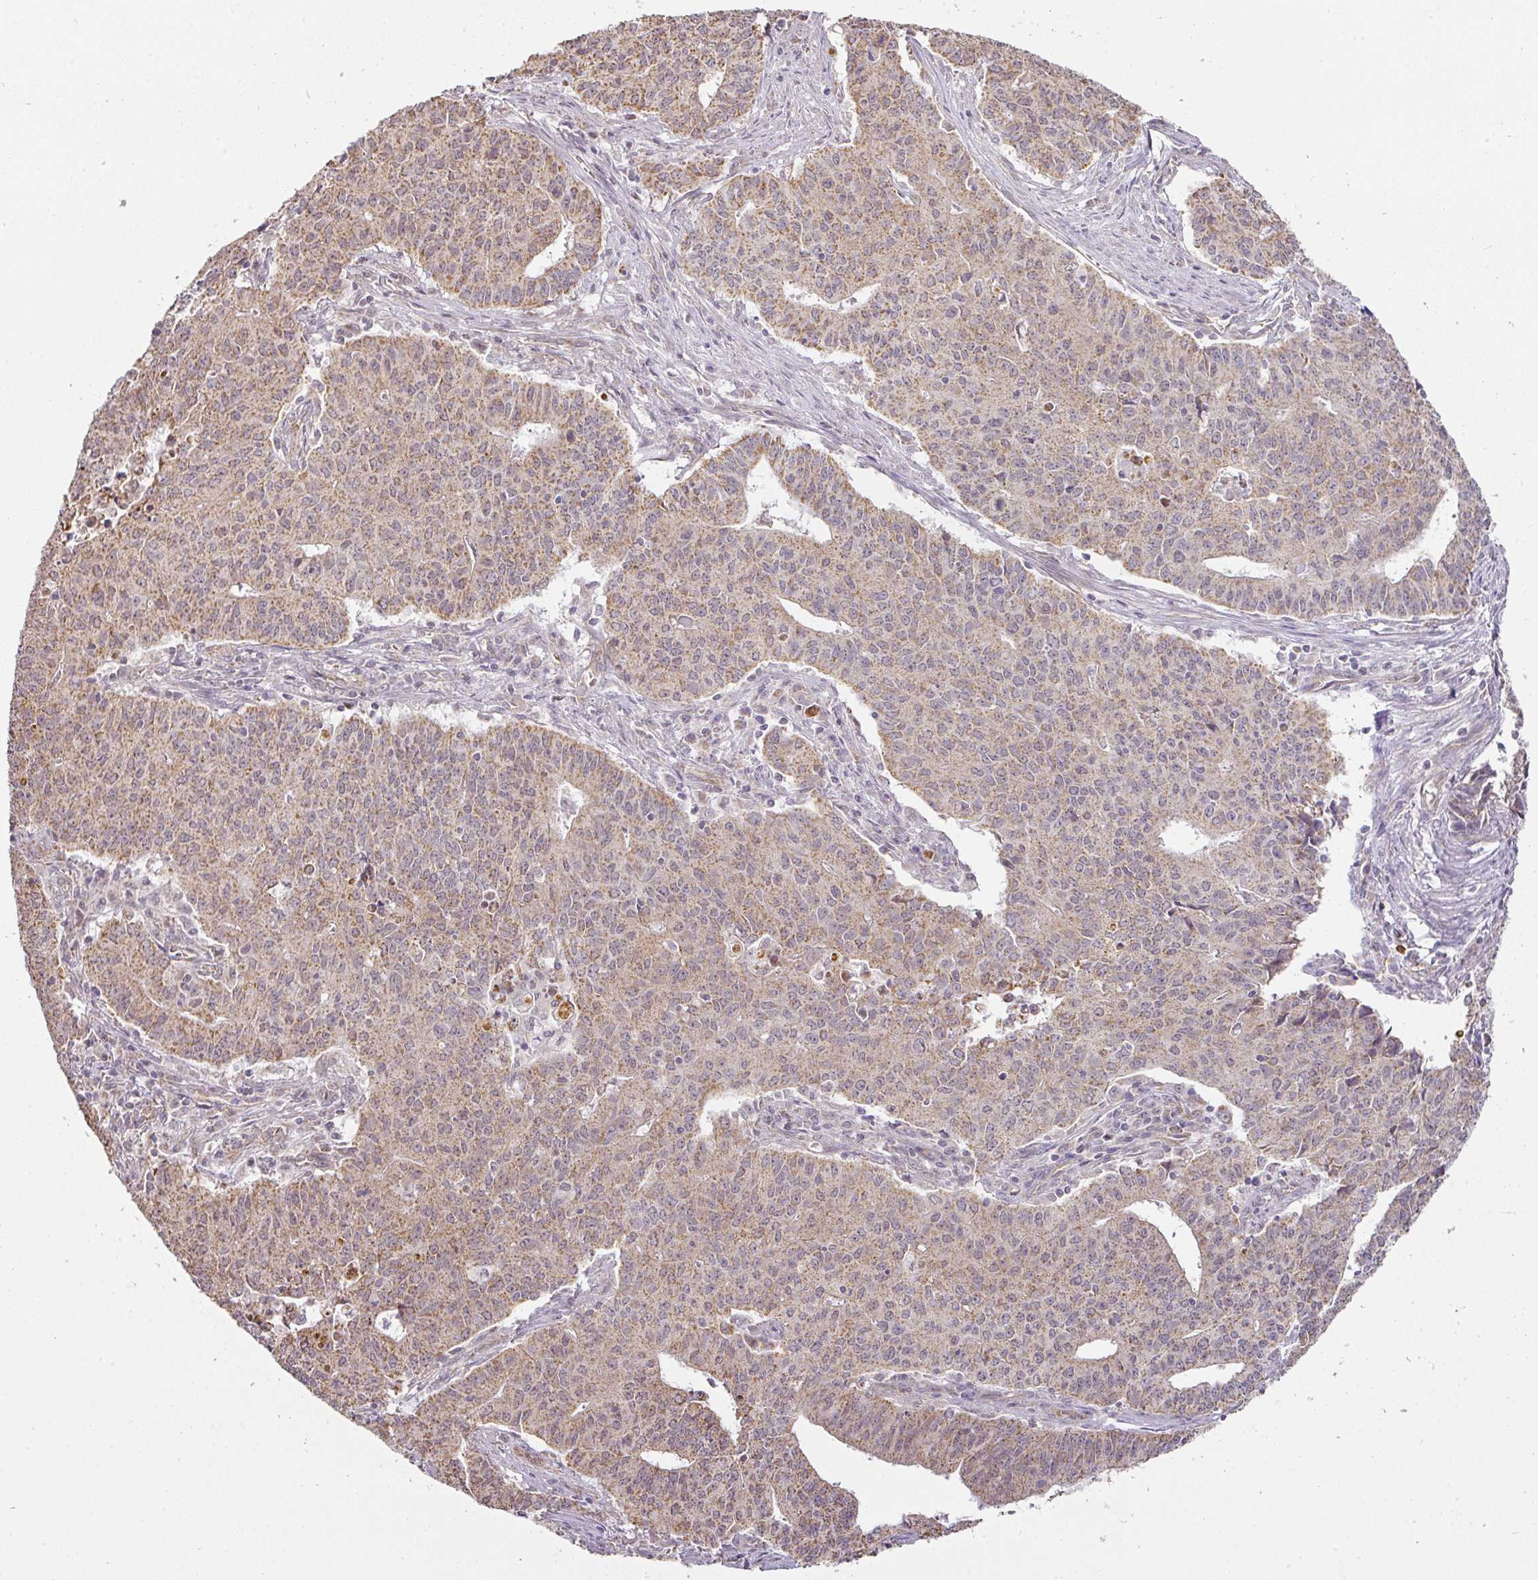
{"staining": {"intensity": "moderate", "quantity": "25%-75%", "location": "cytoplasmic/membranous"}, "tissue": "endometrial cancer", "cell_type": "Tumor cells", "image_type": "cancer", "snomed": [{"axis": "morphology", "description": "Adenocarcinoma, NOS"}, {"axis": "topography", "description": "Endometrium"}], "caption": "IHC of adenocarcinoma (endometrial) demonstrates medium levels of moderate cytoplasmic/membranous positivity in about 25%-75% of tumor cells. The staining was performed using DAB to visualize the protein expression in brown, while the nuclei were stained in blue with hematoxylin (Magnification: 20x).", "gene": "MYOM2", "patient": {"sex": "female", "age": 59}}